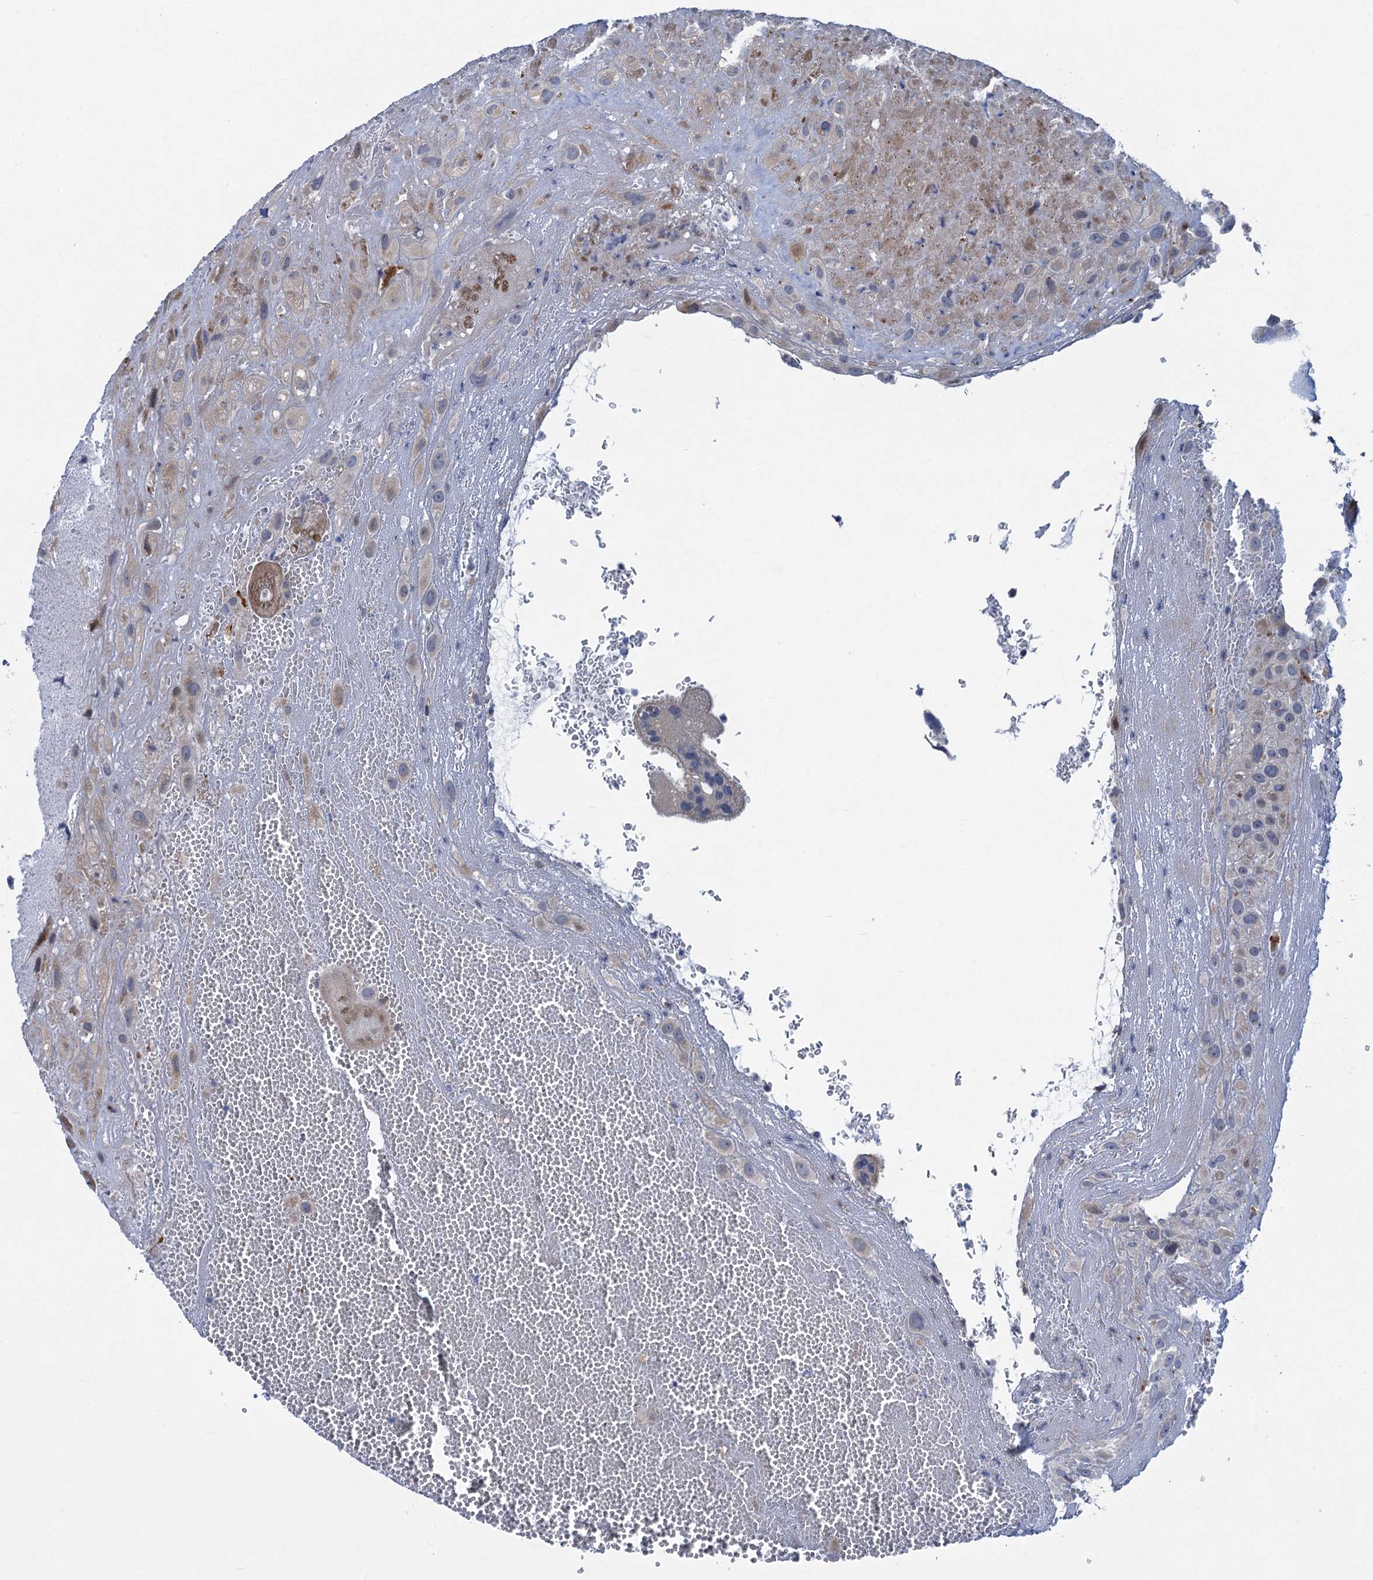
{"staining": {"intensity": "weak", "quantity": "<25%", "location": "cytoplasmic/membranous"}, "tissue": "placenta", "cell_type": "Decidual cells", "image_type": "normal", "snomed": [{"axis": "morphology", "description": "Normal tissue, NOS"}, {"axis": "topography", "description": "Placenta"}], "caption": "Immunohistochemistry (IHC) of benign human placenta exhibits no positivity in decidual cells.", "gene": "QPCTL", "patient": {"sex": "female", "age": 35}}